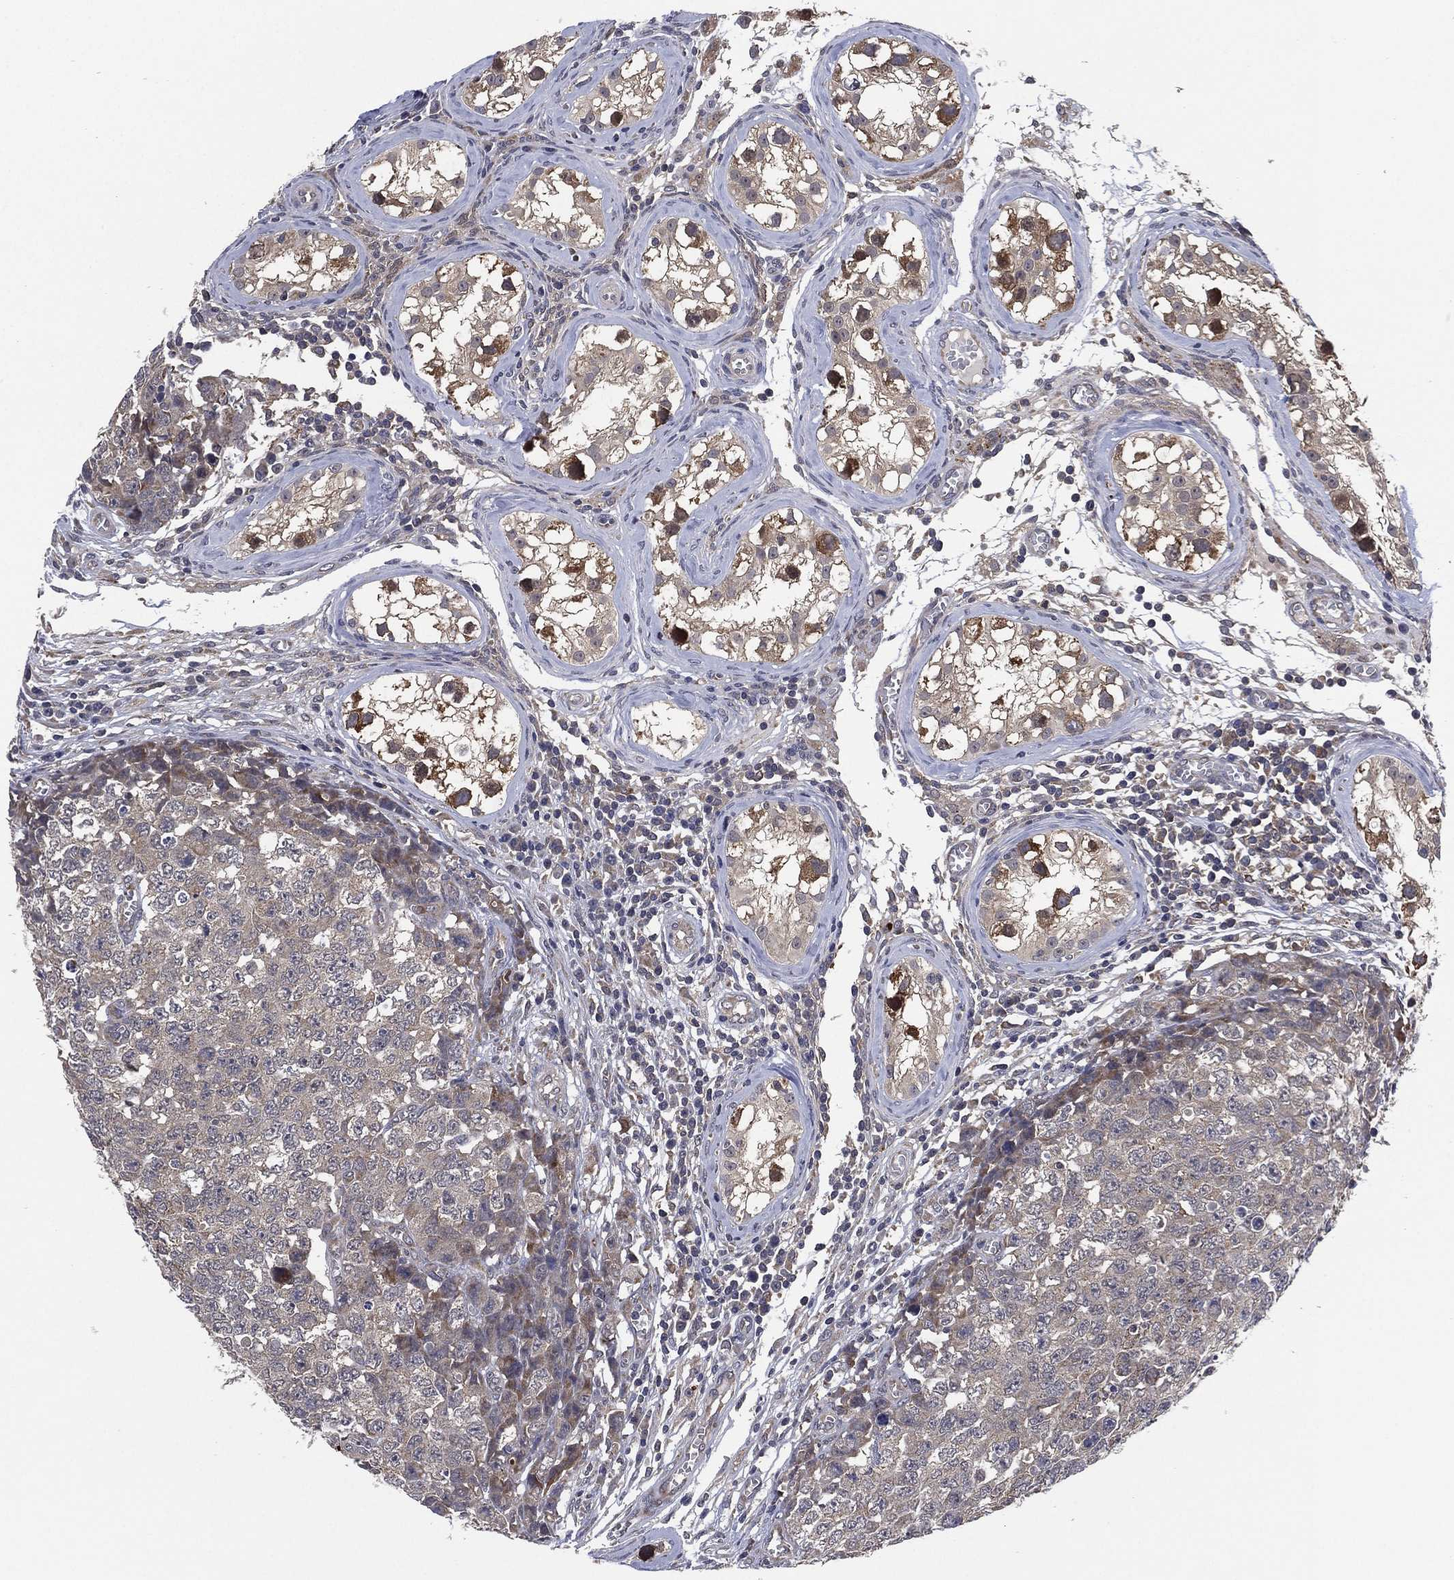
{"staining": {"intensity": "negative", "quantity": "none", "location": "none"}, "tissue": "testis cancer", "cell_type": "Tumor cells", "image_type": "cancer", "snomed": [{"axis": "morphology", "description": "Carcinoma, Embryonal, NOS"}, {"axis": "topography", "description": "Testis"}], "caption": "Immunohistochemistry (IHC) image of neoplastic tissue: testis embryonal carcinoma stained with DAB (3,3'-diaminobenzidine) displays no significant protein expression in tumor cells. The staining is performed using DAB (3,3'-diaminobenzidine) brown chromogen with nuclei counter-stained in using hematoxylin.", "gene": "SELENOO", "patient": {"sex": "male", "age": 23}}